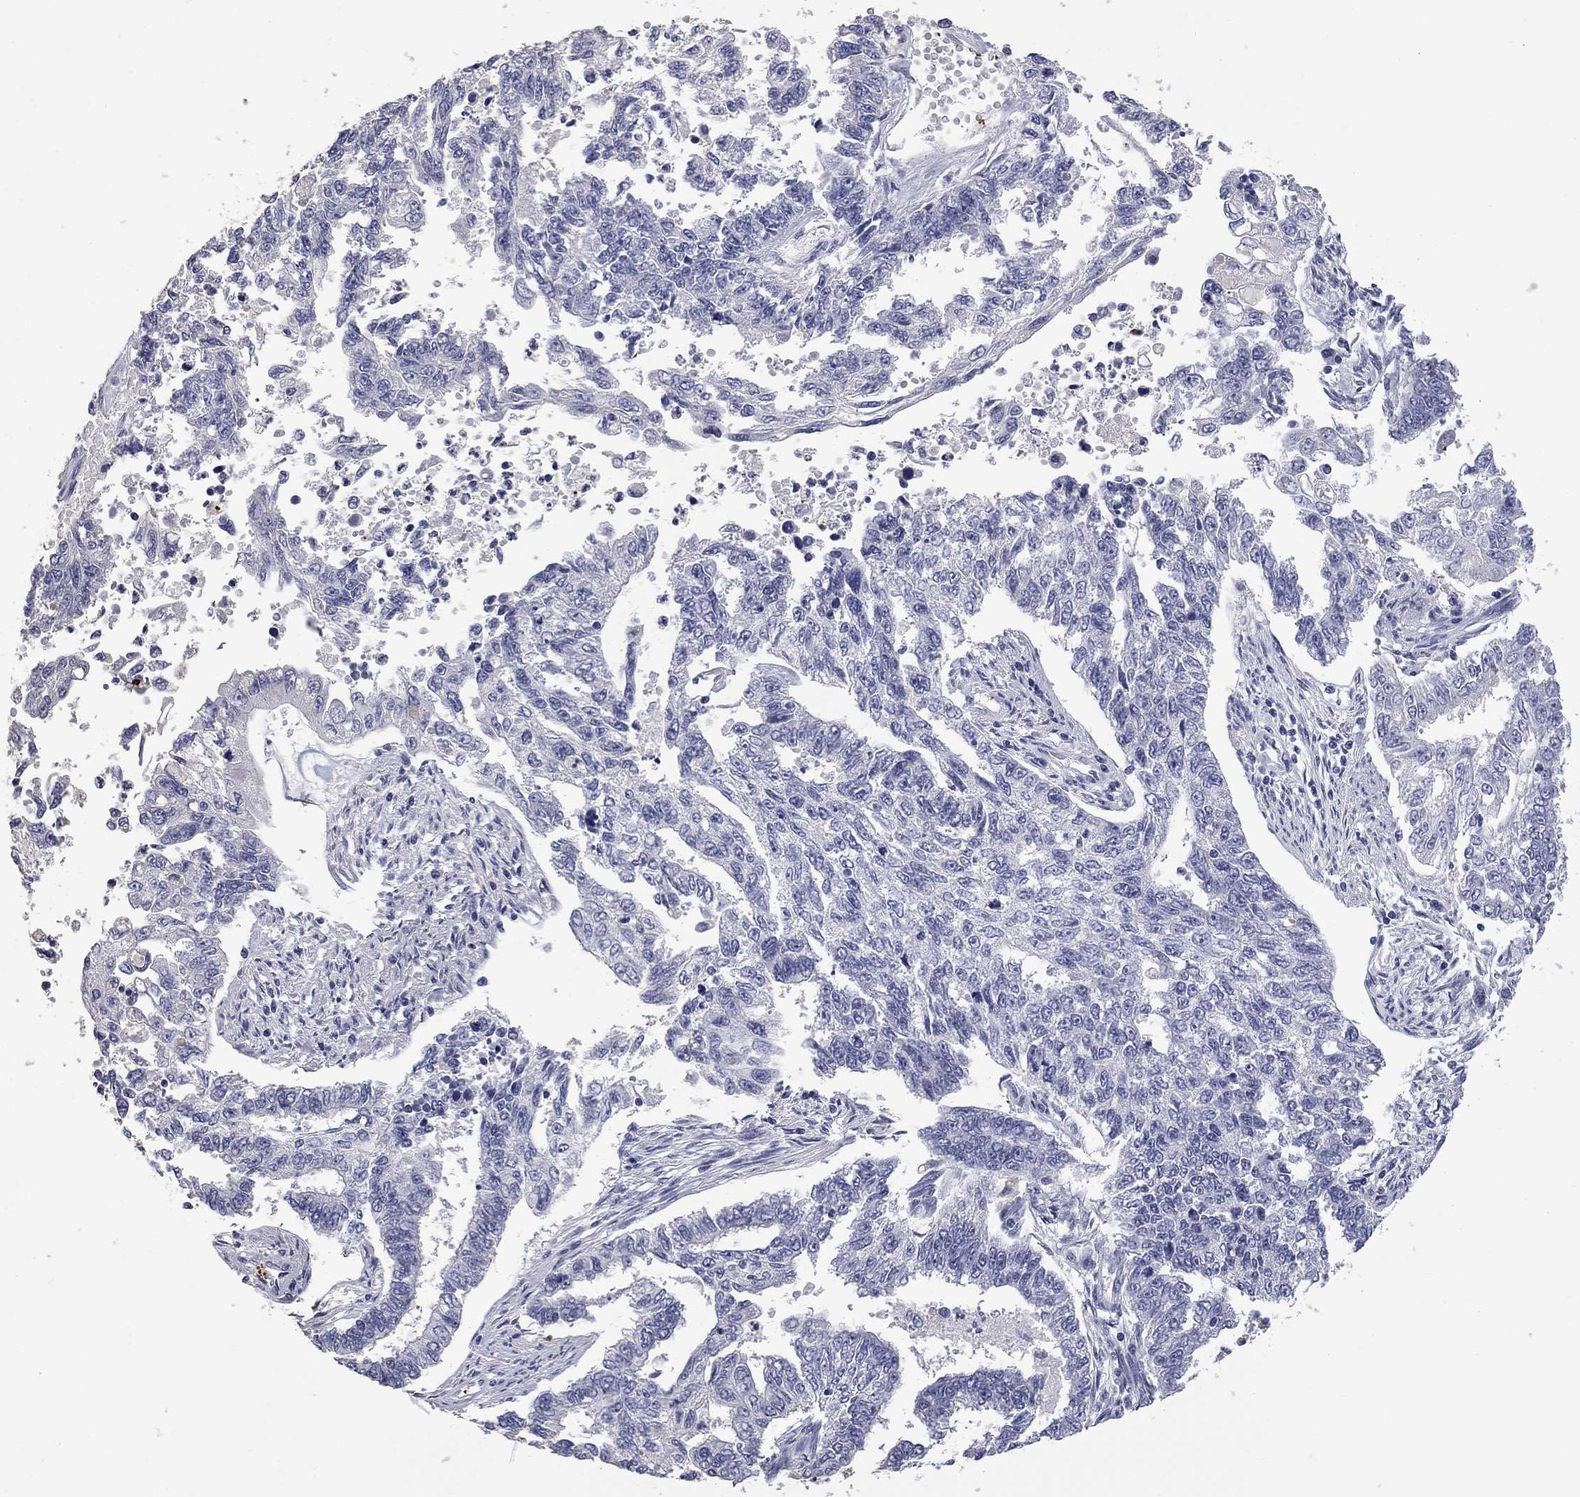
{"staining": {"intensity": "negative", "quantity": "none", "location": "none"}, "tissue": "endometrial cancer", "cell_type": "Tumor cells", "image_type": "cancer", "snomed": [{"axis": "morphology", "description": "Adenocarcinoma, NOS"}, {"axis": "topography", "description": "Uterus"}], "caption": "There is no significant positivity in tumor cells of adenocarcinoma (endometrial).", "gene": "PLEK", "patient": {"sex": "female", "age": 59}}